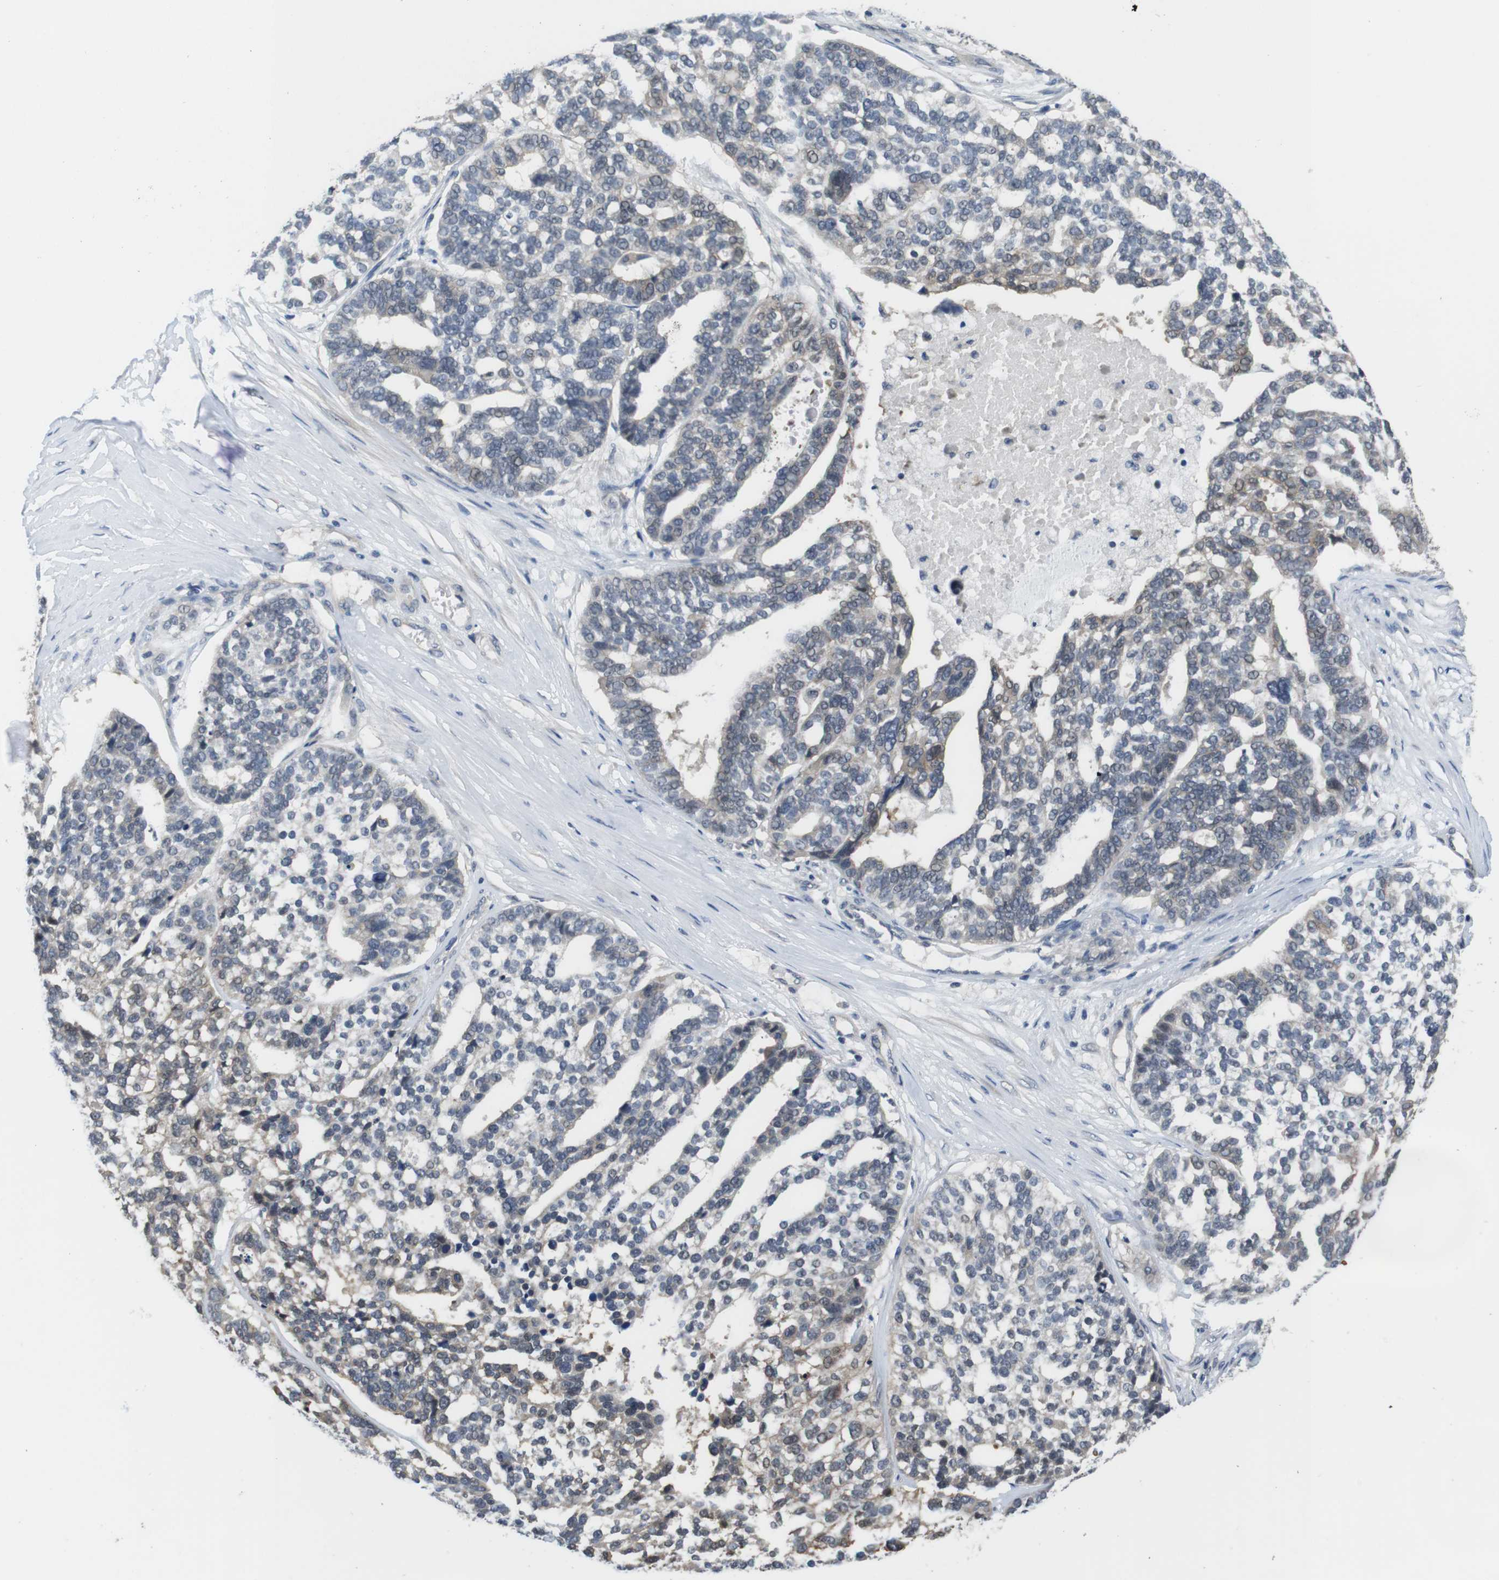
{"staining": {"intensity": "weak", "quantity": "<25%", "location": "cytoplasmic/membranous"}, "tissue": "ovarian cancer", "cell_type": "Tumor cells", "image_type": "cancer", "snomed": [{"axis": "morphology", "description": "Cystadenocarcinoma, serous, NOS"}, {"axis": "topography", "description": "Ovary"}], "caption": "A micrograph of human serous cystadenocarcinoma (ovarian) is negative for staining in tumor cells.", "gene": "FADD", "patient": {"sex": "female", "age": 59}}